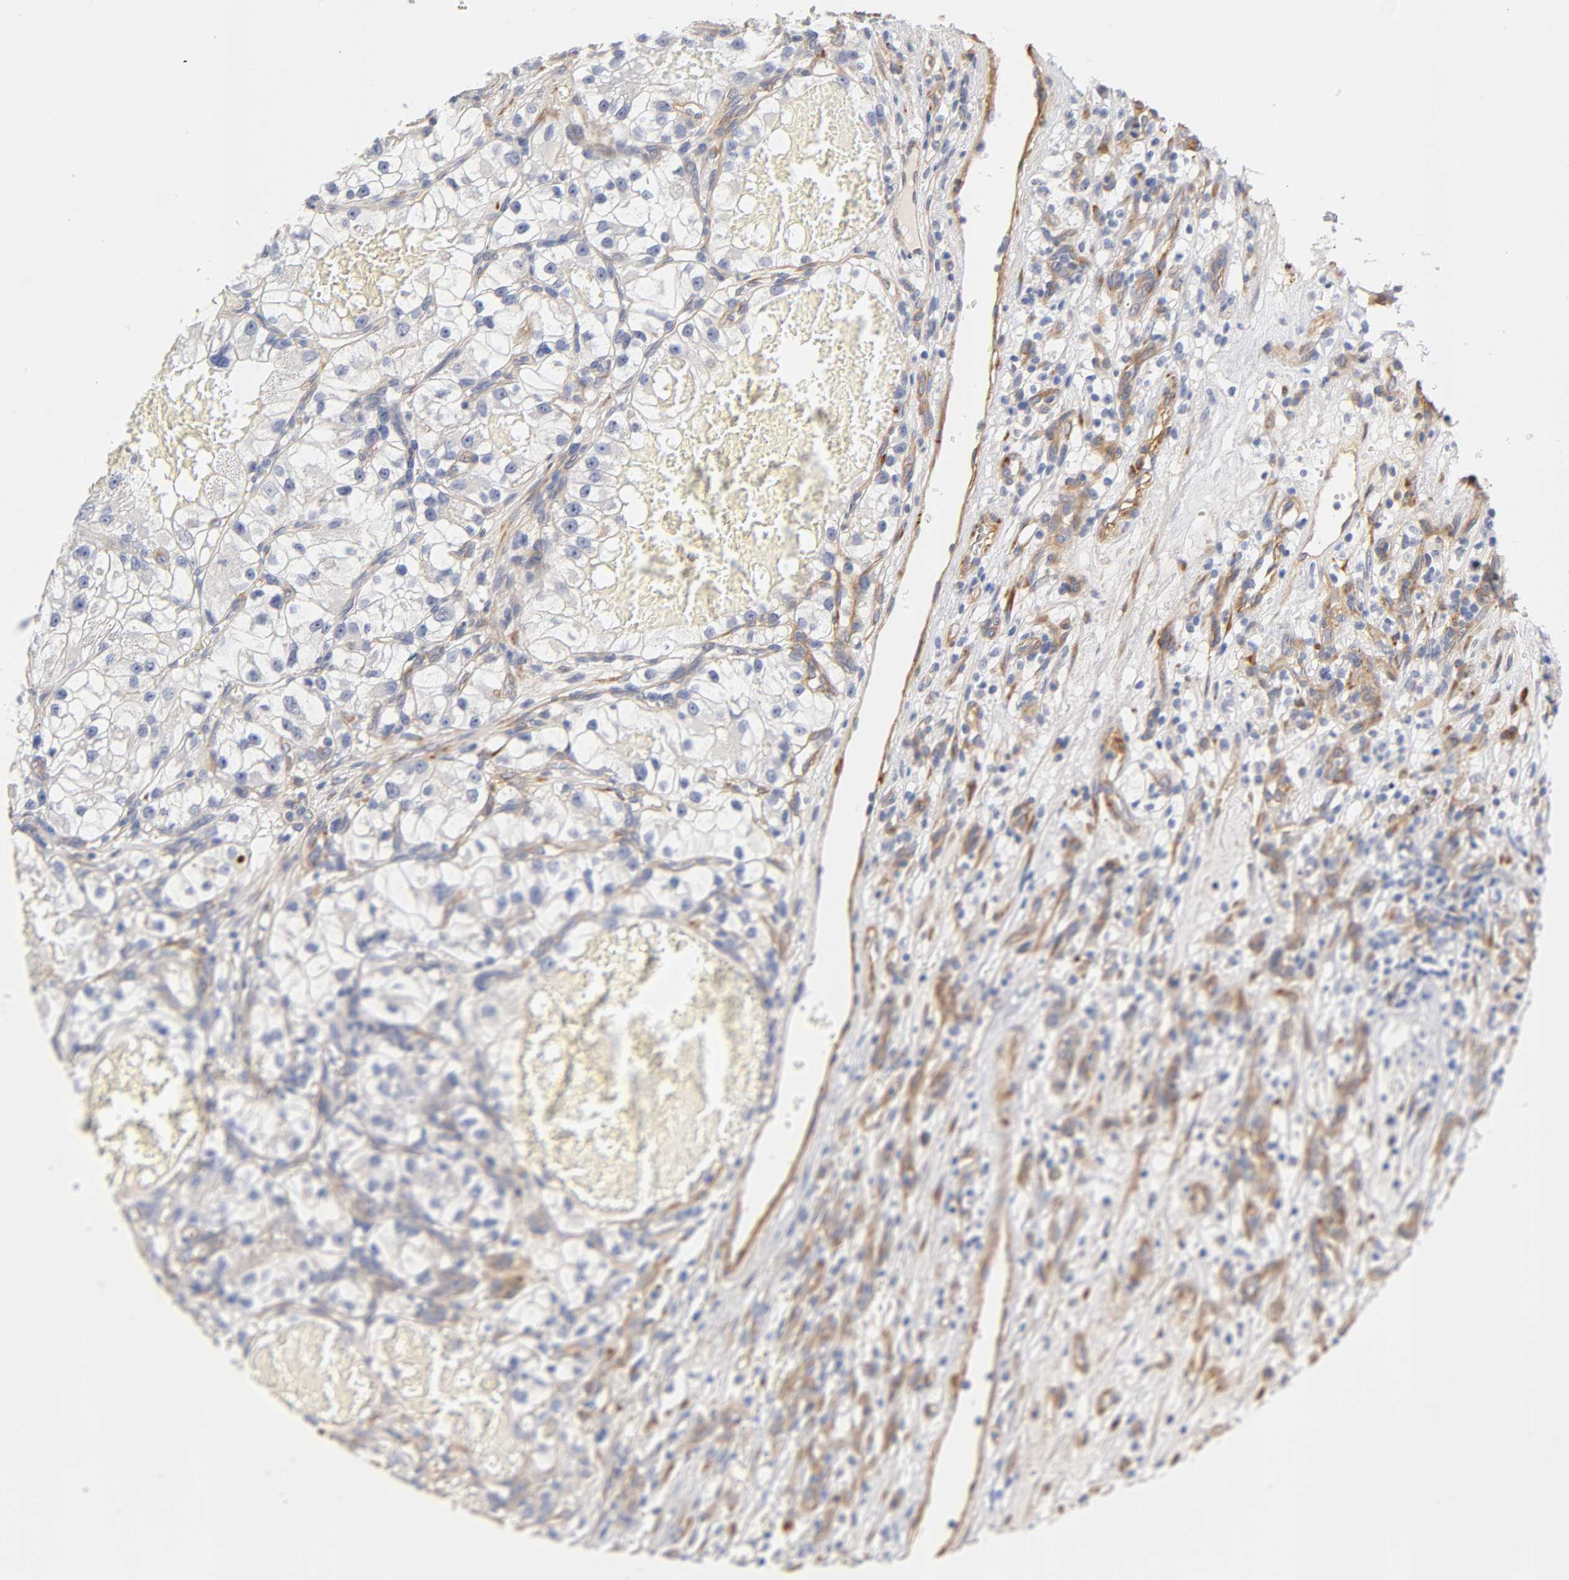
{"staining": {"intensity": "negative", "quantity": "none", "location": "none"}, "tissue": "renal cancer", "cell_type": "Tumor cells", "image_type": "cancer", "snomed": [{"axis": "morphology", "description": "Adenocarcinoma, NOS"}, {"axis": "topography", "description": "Kidney"}], "caption": "Immunohistochemistry (IHC) of human renal adenocarcinoma reveals no staining in tumor cells.", "gene": "LAMB1", "patient": {"sex": "female", "age": 57}}